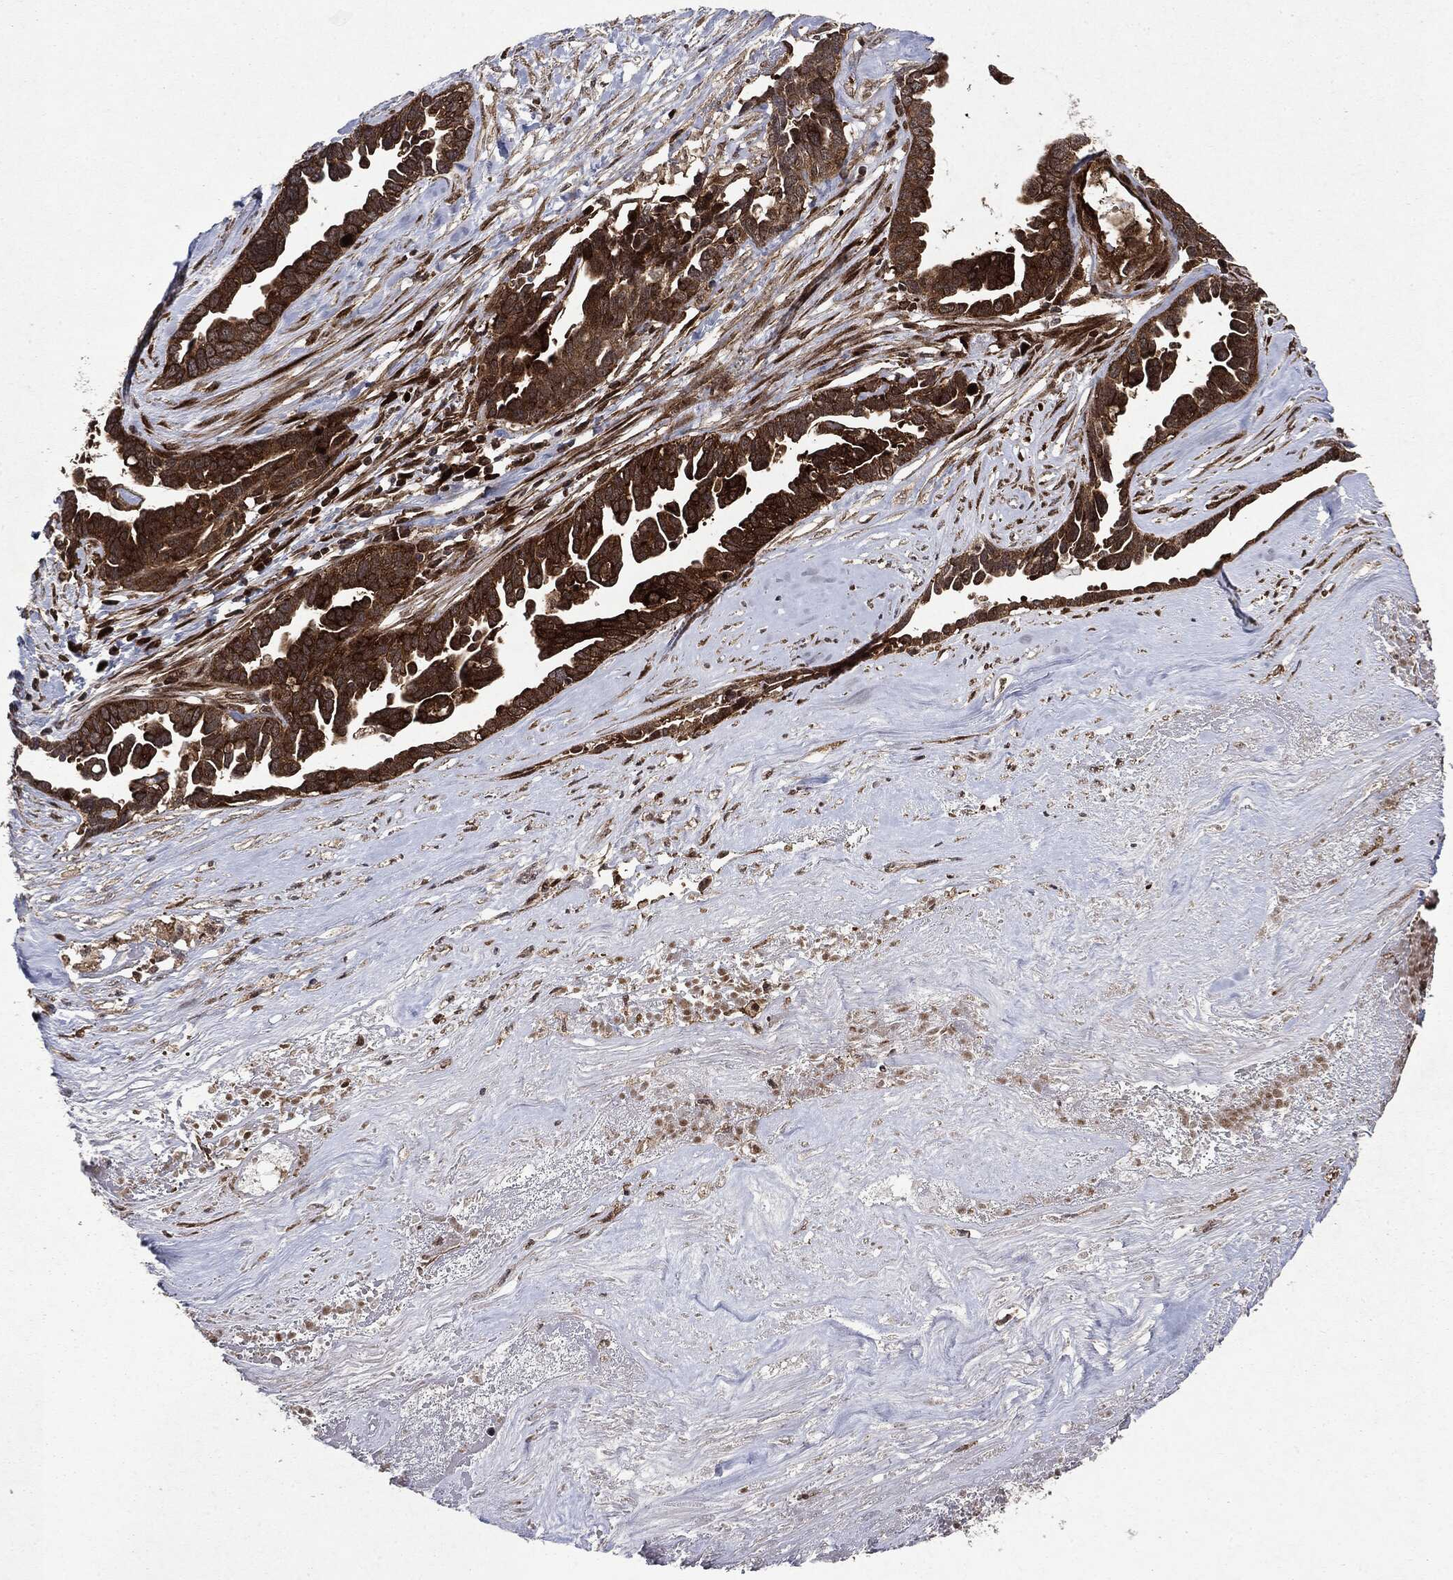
{"staining": {"intensity": "strong", "quantity": ">75%", "location": "cytoplasmic/membranous"}, "tissue": "ovarian cancer", "cell_type": "Tumor cells", "image_type": "cancer", "snomed": [{"axis": "morphology", "description": "Cystadenocarcinoma, serous, NOS"}, {"axis": "topography", "description": "Ovary"}], "caption": "Immunohistochemical staining of human ovarian cancer shows high levels of strong cytoplasmic/membranous expression in approximately >75% of tumor cells. (Stains: DAB (3,3'-diaminobenzidine) in brown, nuclei in blue, Microscopy: brightfield microscopy at high magnification).", "gene": "OTUB1", "patient": {"sex": "female", "age": 54}}